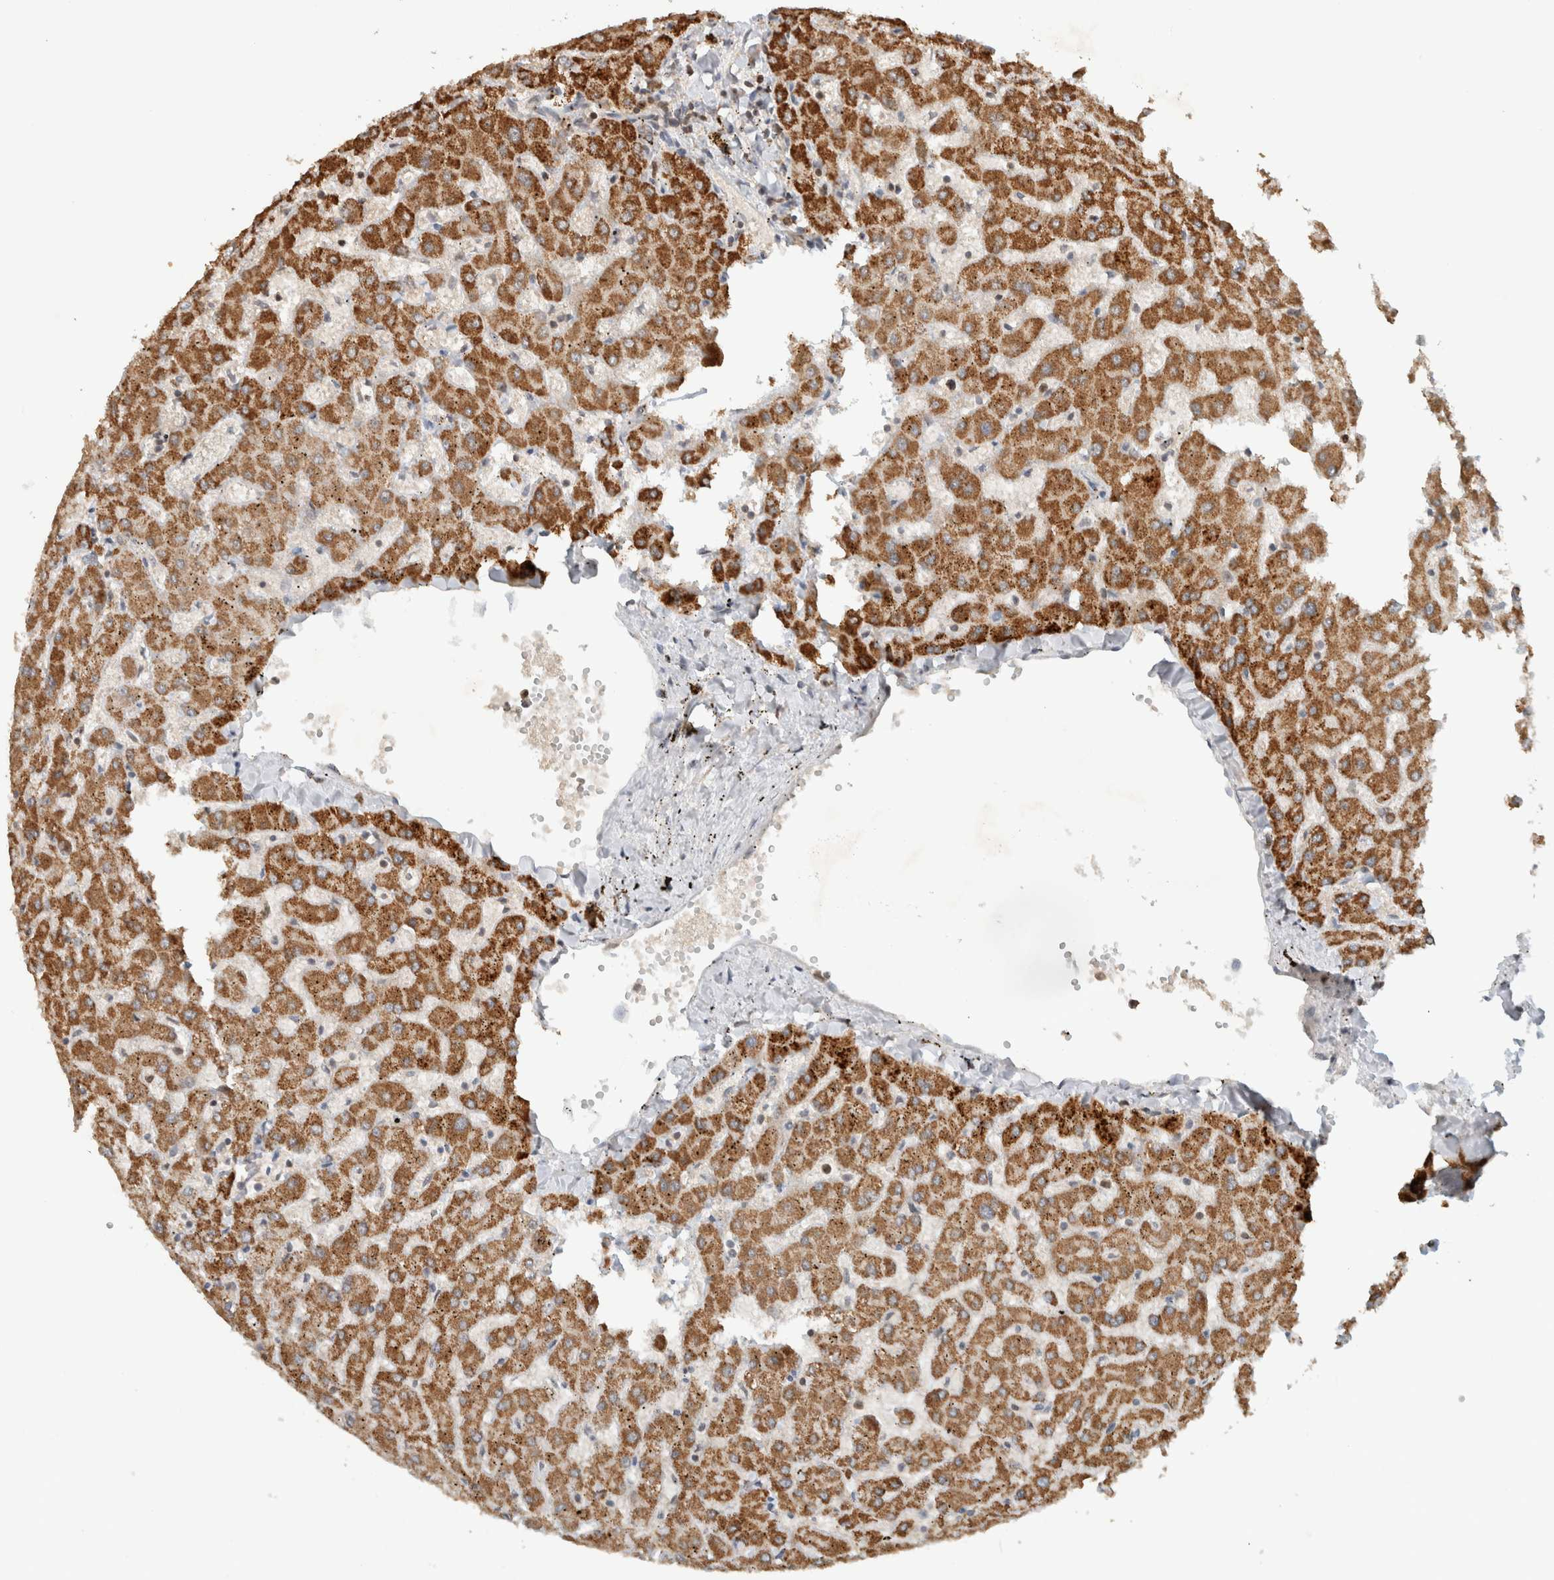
{"staining": {"intensity": "weak", "quantity": "<25%", "location": "cytoplasmic/membranous"}, "tissue": "liver", "cell_type": "Cholangiocytes", "image_type": "normal", "snomed": [{"axis": "morphology", "description": "Normal tissue, NOS"}, {"axis": "topography", "description": "Liver"}], "caption": "This histopathology image is of benign liver stained with IHC to label a protein in brown with the nuclei are counter-stained blue. There is no positivity in cholangiocytes.", "gene": "CAAP1", "patient": {"sex": "female", "age": 63}}